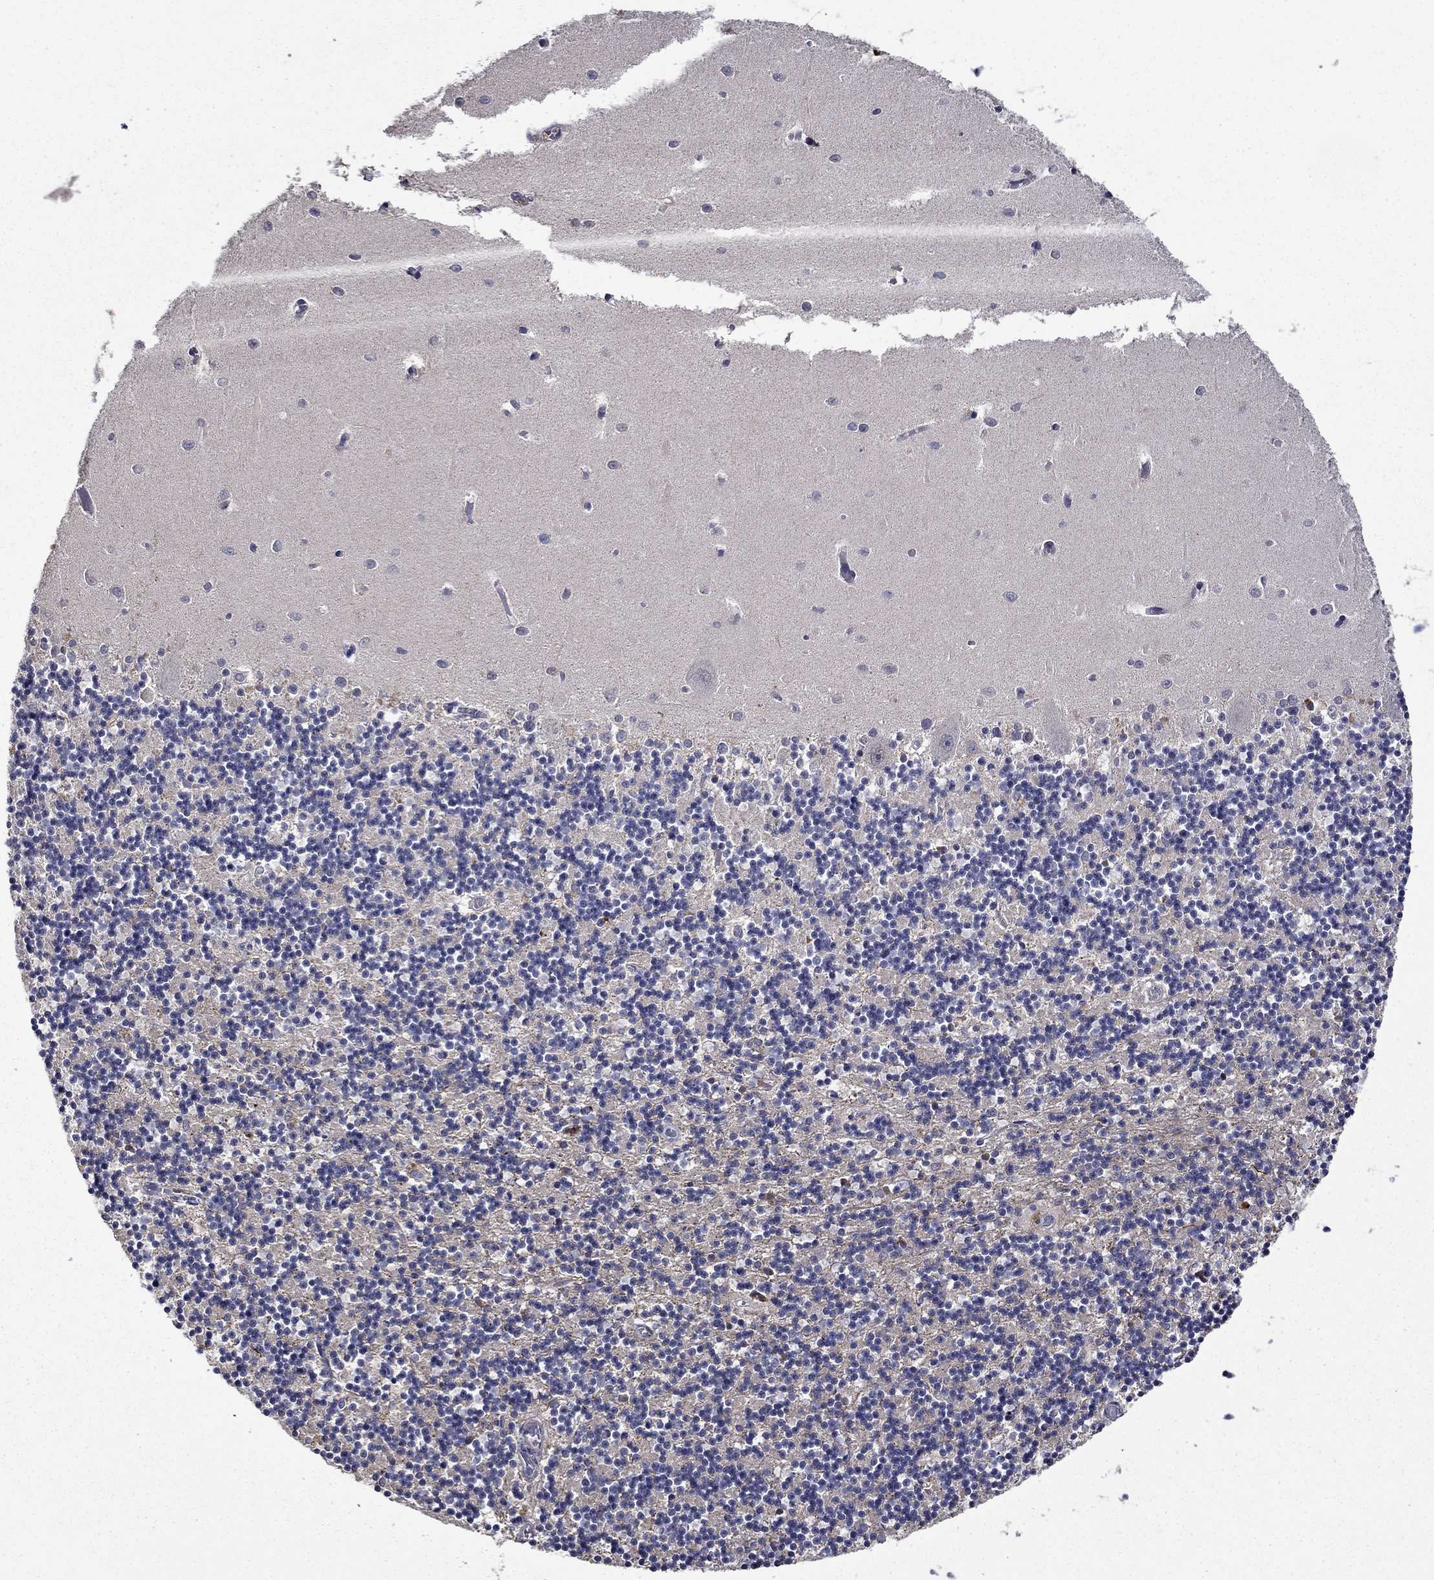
{"staining": {"intensity": "negative", "quantity": "none", "location": "none"}, "tissue": "cerebellum", "cell_type": "Cells in granular layer", "image_type": "normal", "snomed": [{"axis": "morphology", "description": "Normal tissue, NOS"}, {"axis": "topography", "description": "Cerebellum"}], "caption": "The micrograph shows no significant expression in cells in granular layer of cerebellum.", "gene": "SATB1", "patient": {"sex": "female", "age": 64}}